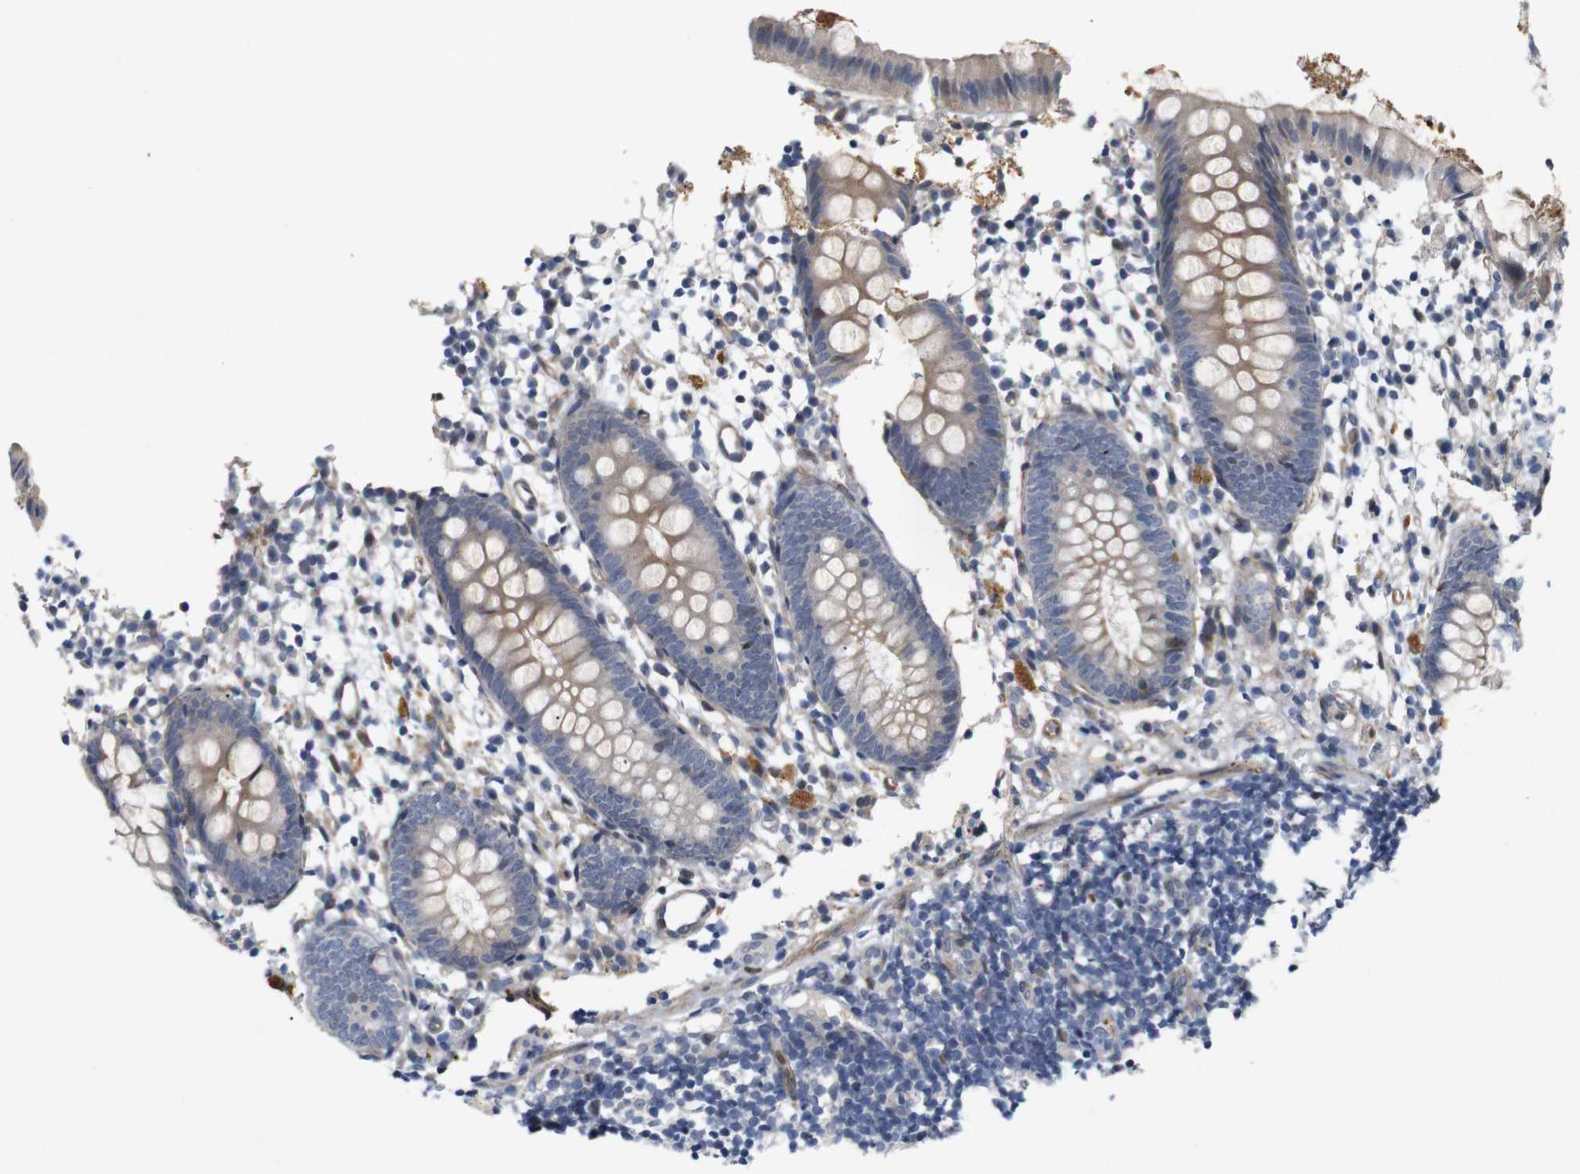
{"staining": {"intensity": "moderate", "quantity": ">75%", "location": "cytoplasmic/membranous"}, "tissue": "appendix", "cell_type": "Glandular cells", "image_type": "normal", "snomed": [{"axis": "morphology", "description": "Normal tissue, NOS"}, {"axis": "topography", "description": "Appendix"}], "caption": "IHC staining of benign appendix, which exhibits medium levels of moderate cytoplasmic/membranous positivity in approximately >75% of glandular cells indicating moderate cytoplasmic/membranous protein staining. The staining was performed using DAB (brown) for protein detection and nuclei were counterstained in hematoxylin (blue).", "gene": "CYB561", "patient": {"sex": "female", "age": 20}}